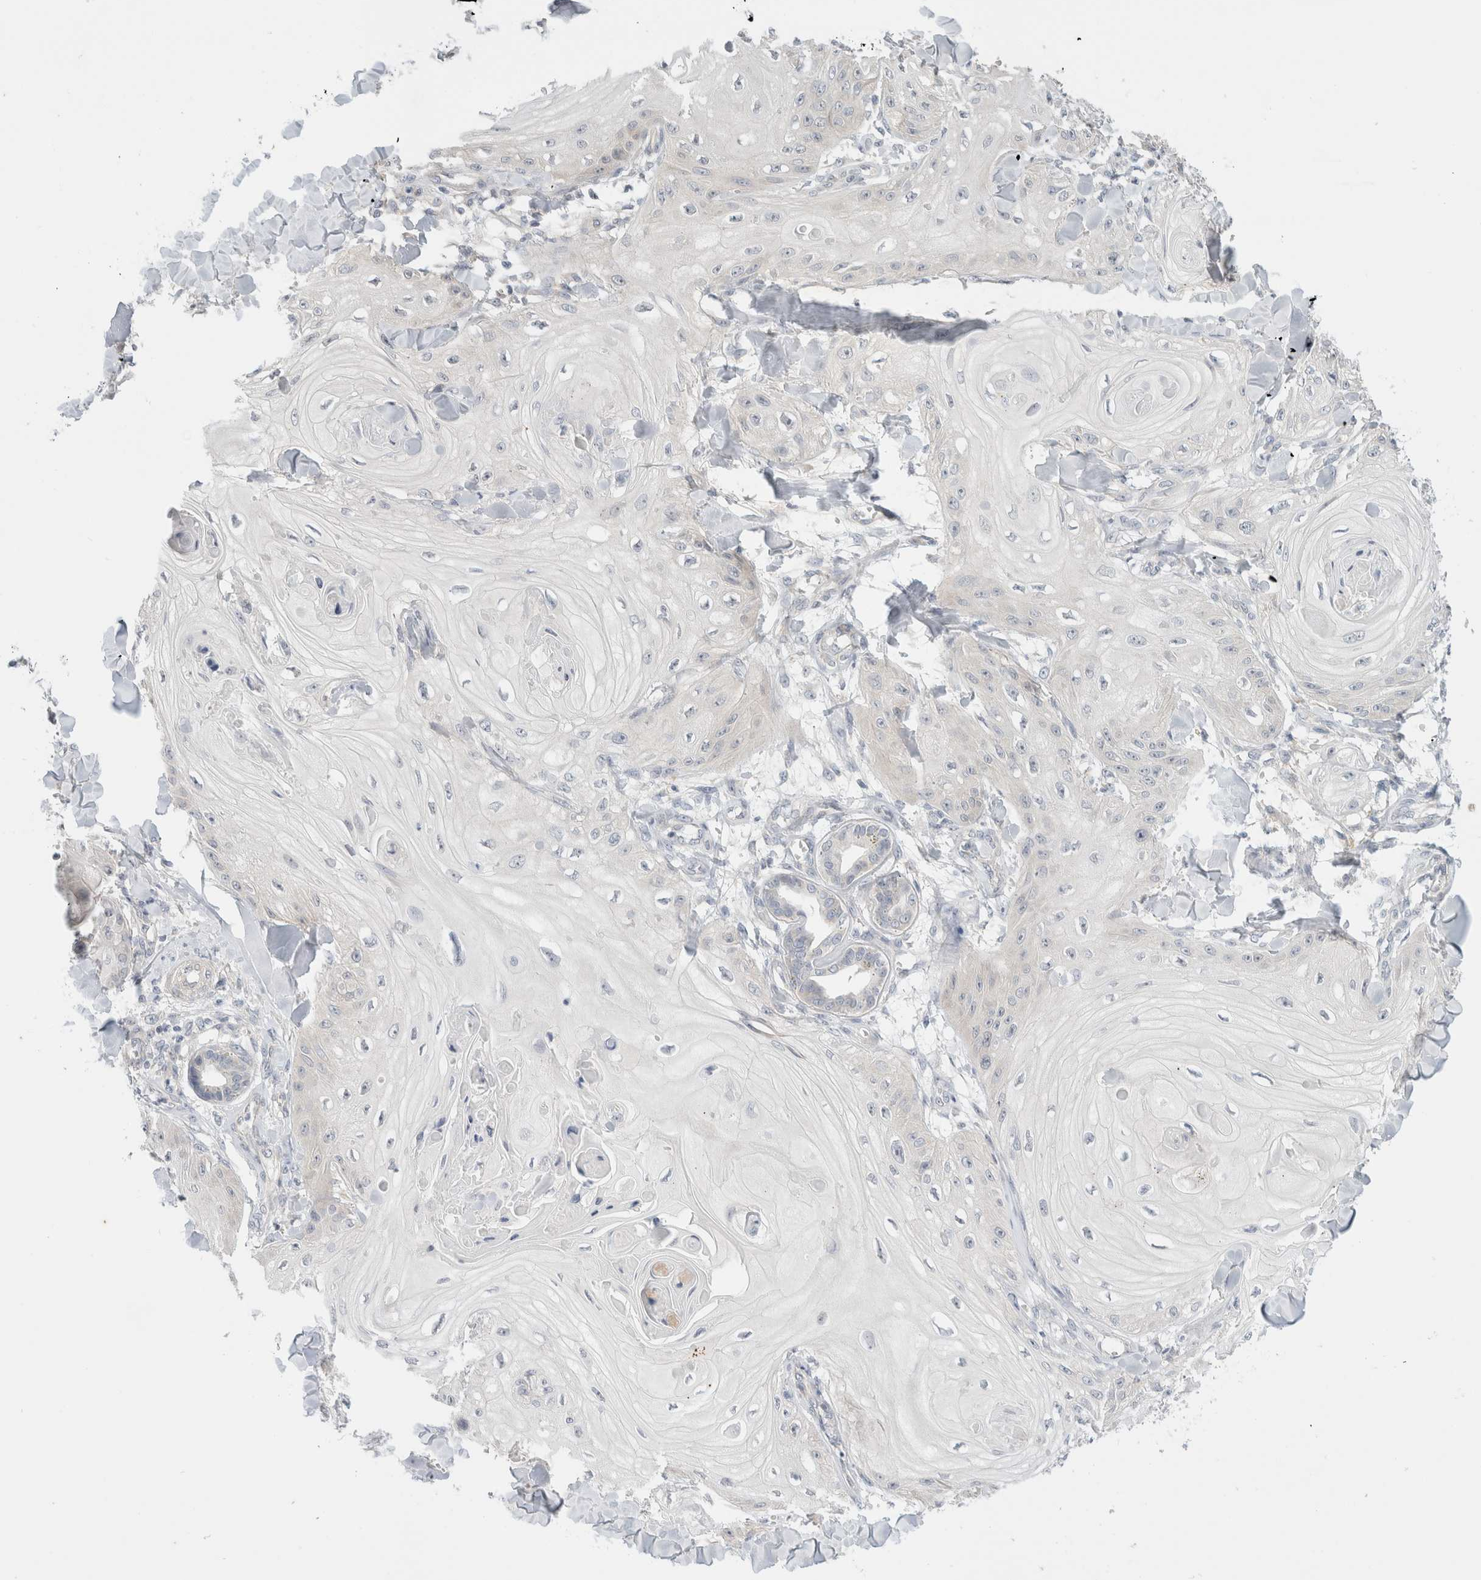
{"staining": {"intensity": "negative", "quantity": "none", "location": "none"}, "tissue": "skin cancer", "cell_type": "Tumor cells", "image_type": "cancer", "snomed": [{"axis": "morphology", "description": "Squamous cell carcinoma, NOS"}, {"axis": "topography", "description": "Skin"}], "caption": "Image shows no protein positivity in tumor cells of skin squamous cell carcinoma tissue.", "gene": "SPRTN", "patient": {"sex": "male", "age": 74}}